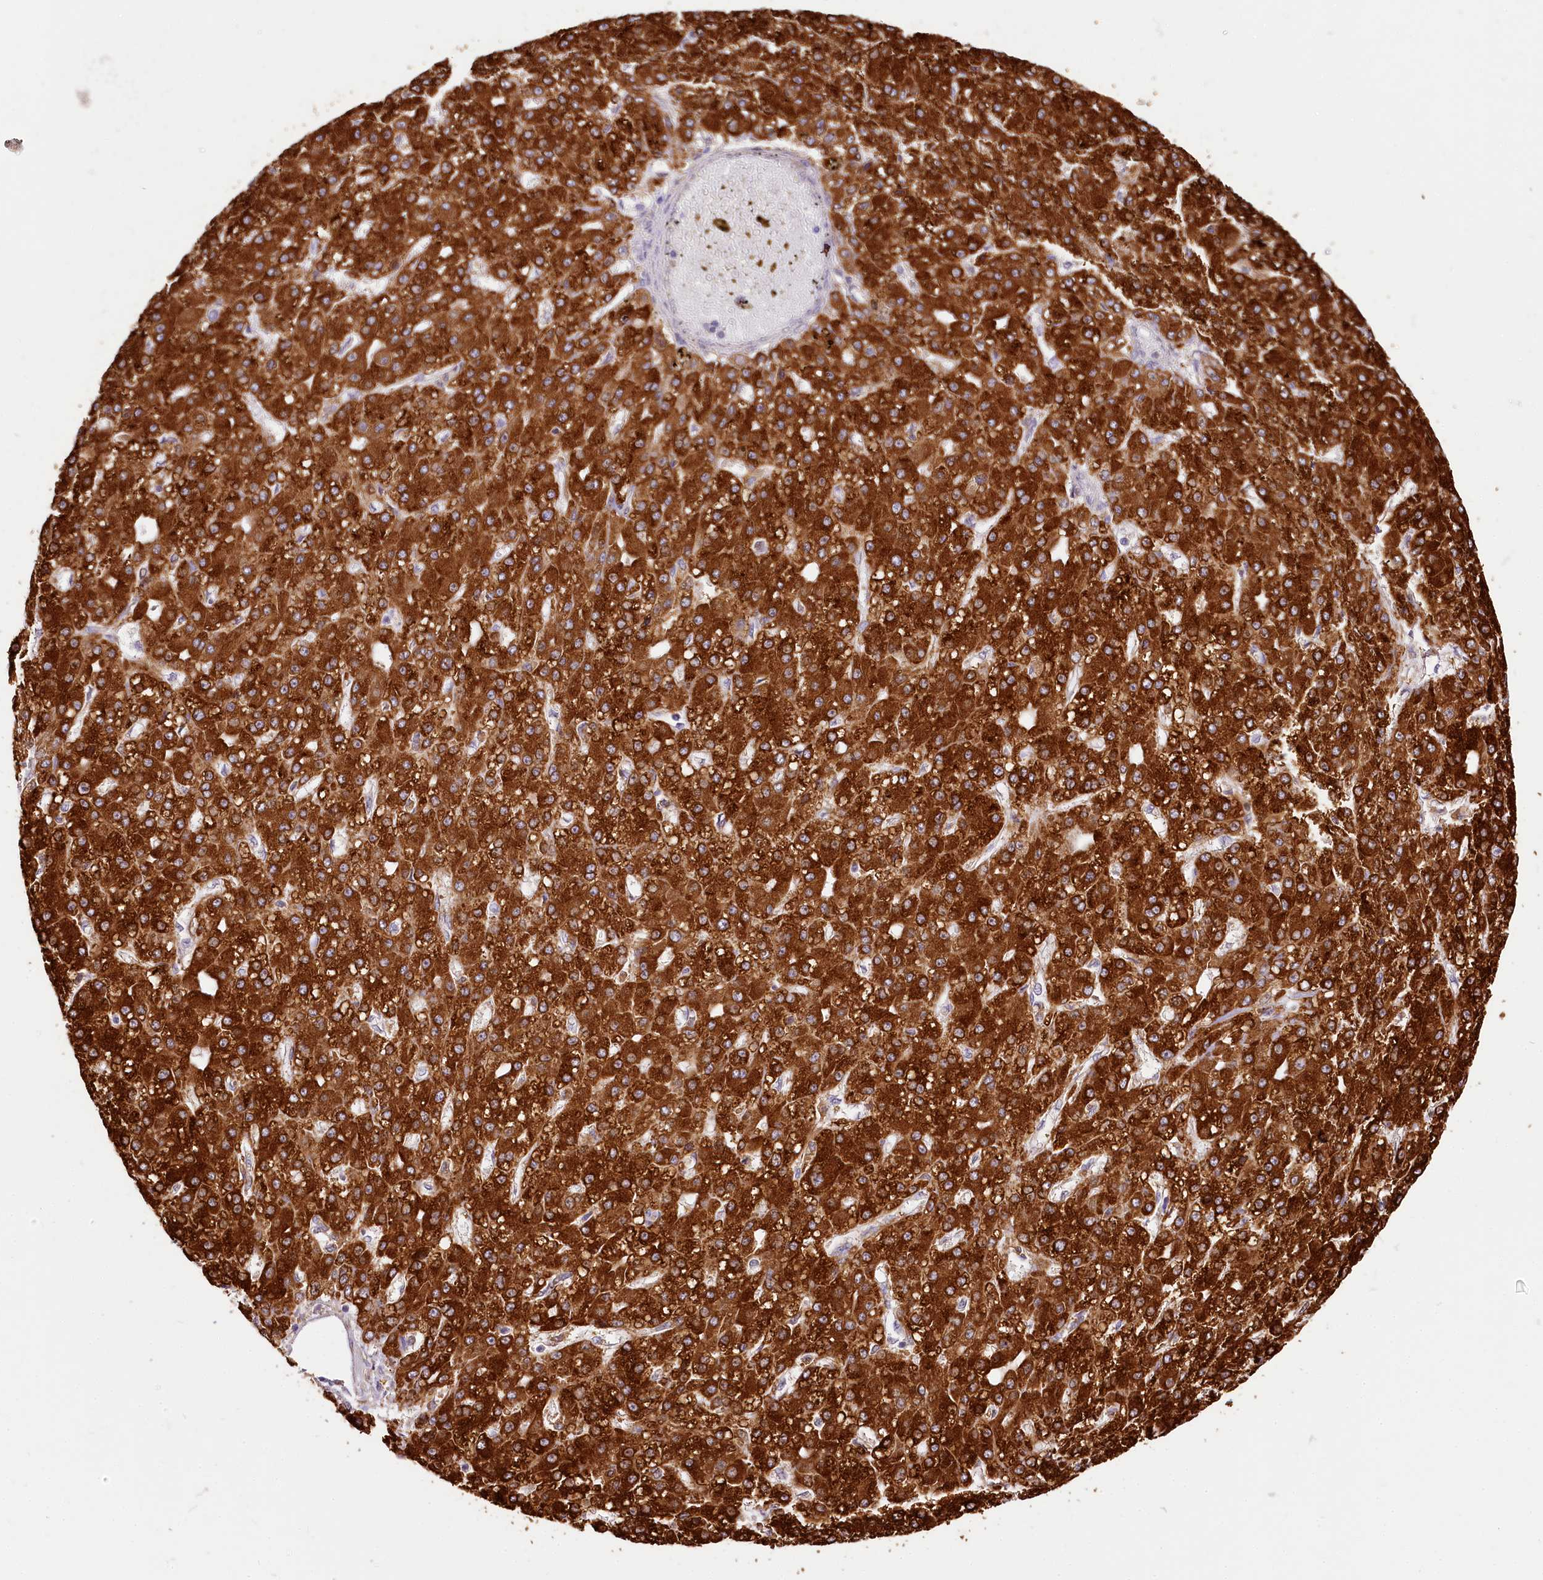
{"staining": {"intensity": "strong", "quantity": ">75%", "location": "cytoplasmic/membranous"}, "tissue": "liver cancer", "cell_type": "Tumor cells", "image_type": "cancer", "snomed": [{"axis": "morphology", "description": "Carcinoma, Hepatocellular, NOS"}, {"axis": "topography", "description": "Liver"}], "caption": "Strong cytoplasmic/membranous expression is appreciated in about >75% of tumor cells in liver cancer (hepatocellular carcinoma). Immunohistochemistry (ihc) stains the protein of interest in brown and the nuclei are stained blue.", "gene": "PPIP5K2", "patient": {"sex": "male", "age": 67}}